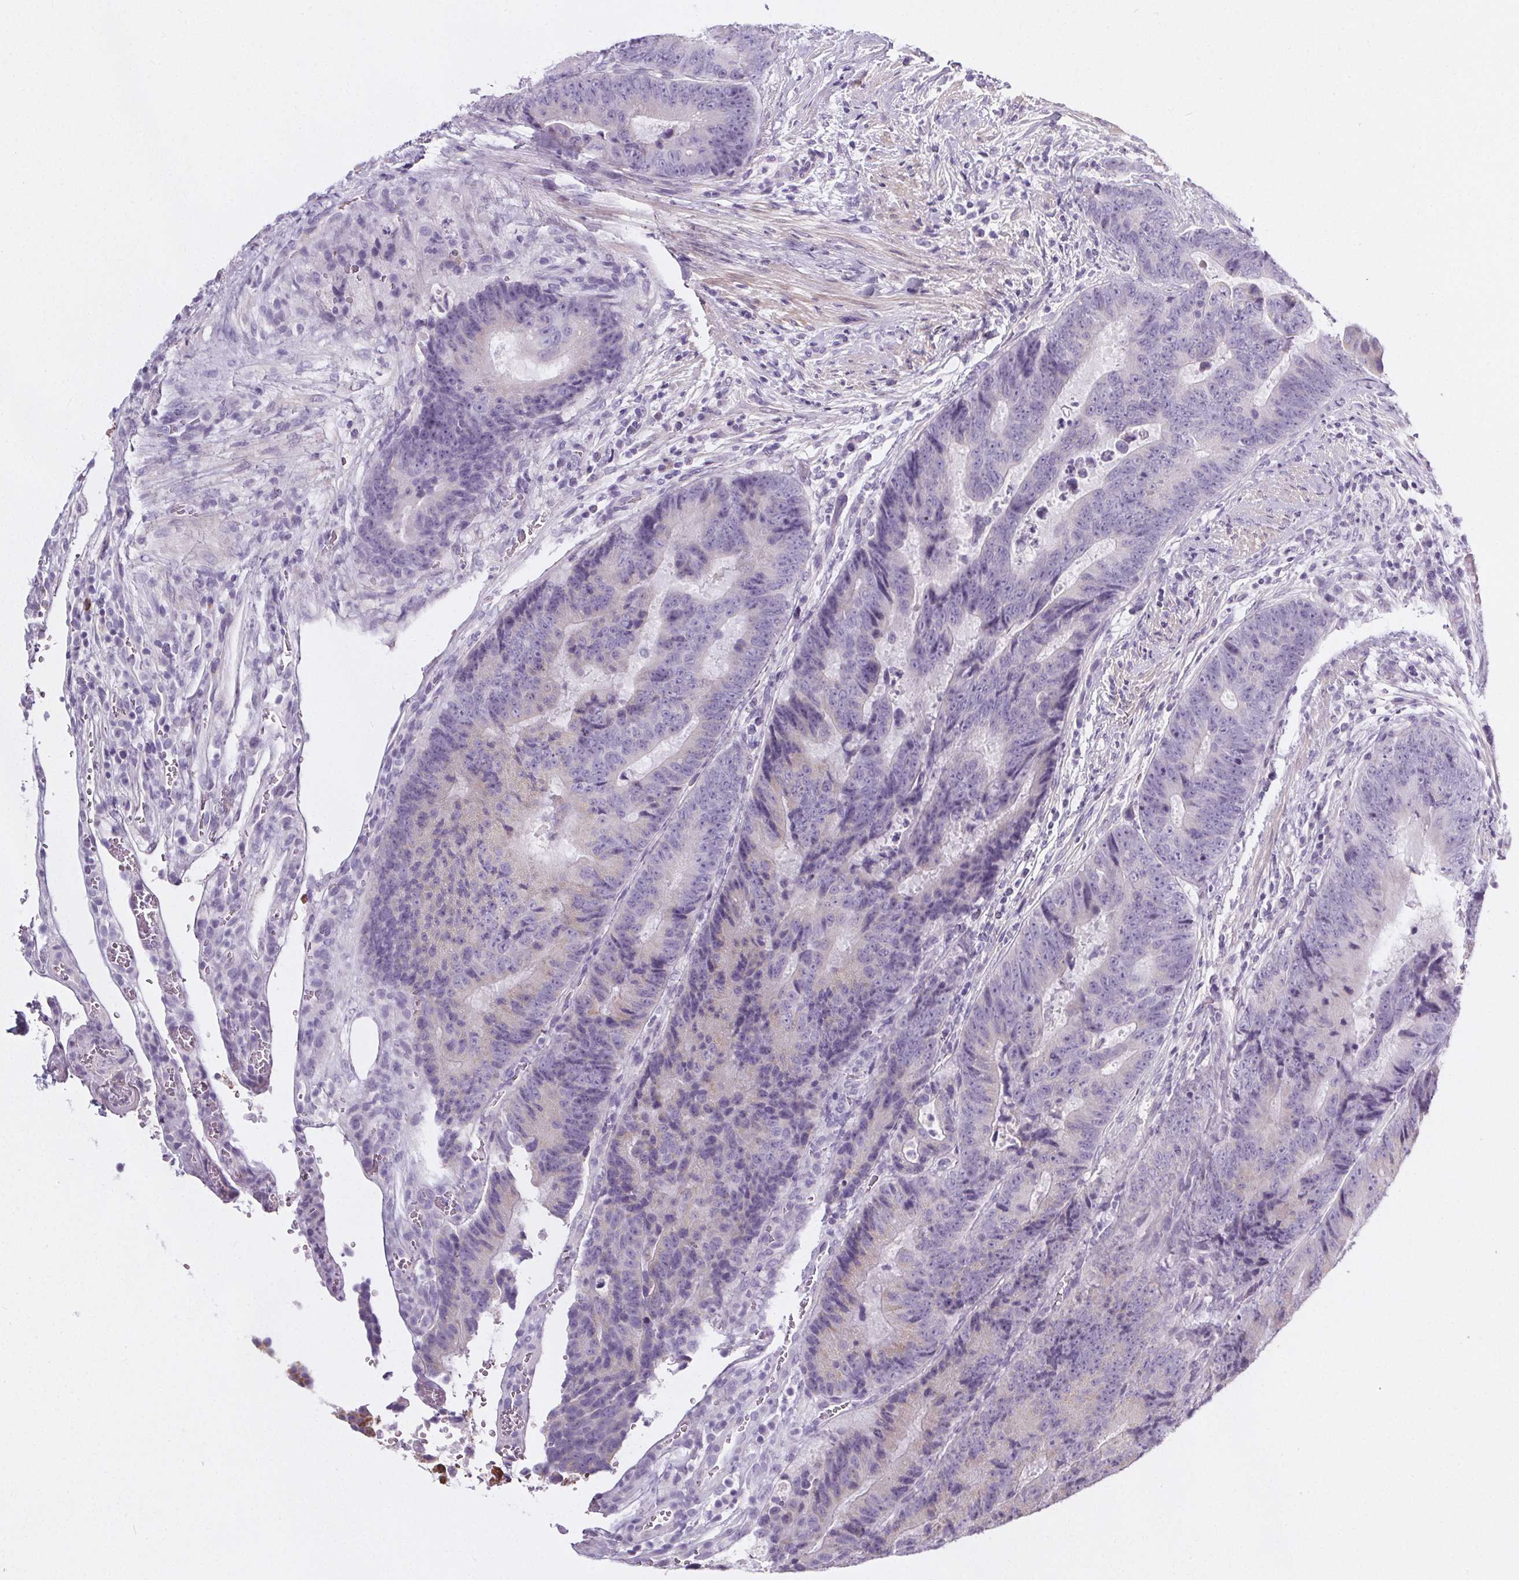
{"staining": {"intensity": "negative", "quantity": "none", "location": "none"}, "tissue": "colorectal cancer", "cell_type": "Tumor cells", "image_type": "cancer", "snomed": [{"axis": "morphology", "description": "Adenocarcinoma, NOS"}, {"axis": "topography", "description": "Colon"}], "caption": "Immunohistochemistry photomicrograph of neoplastic tissue: human colorectal cancer stained with DAB displays no significant protein expression in tumor cells. Nuclei are stained in blue.", "gene": "ELAVL2", "patient": {"sex": "female", "age": 48}}